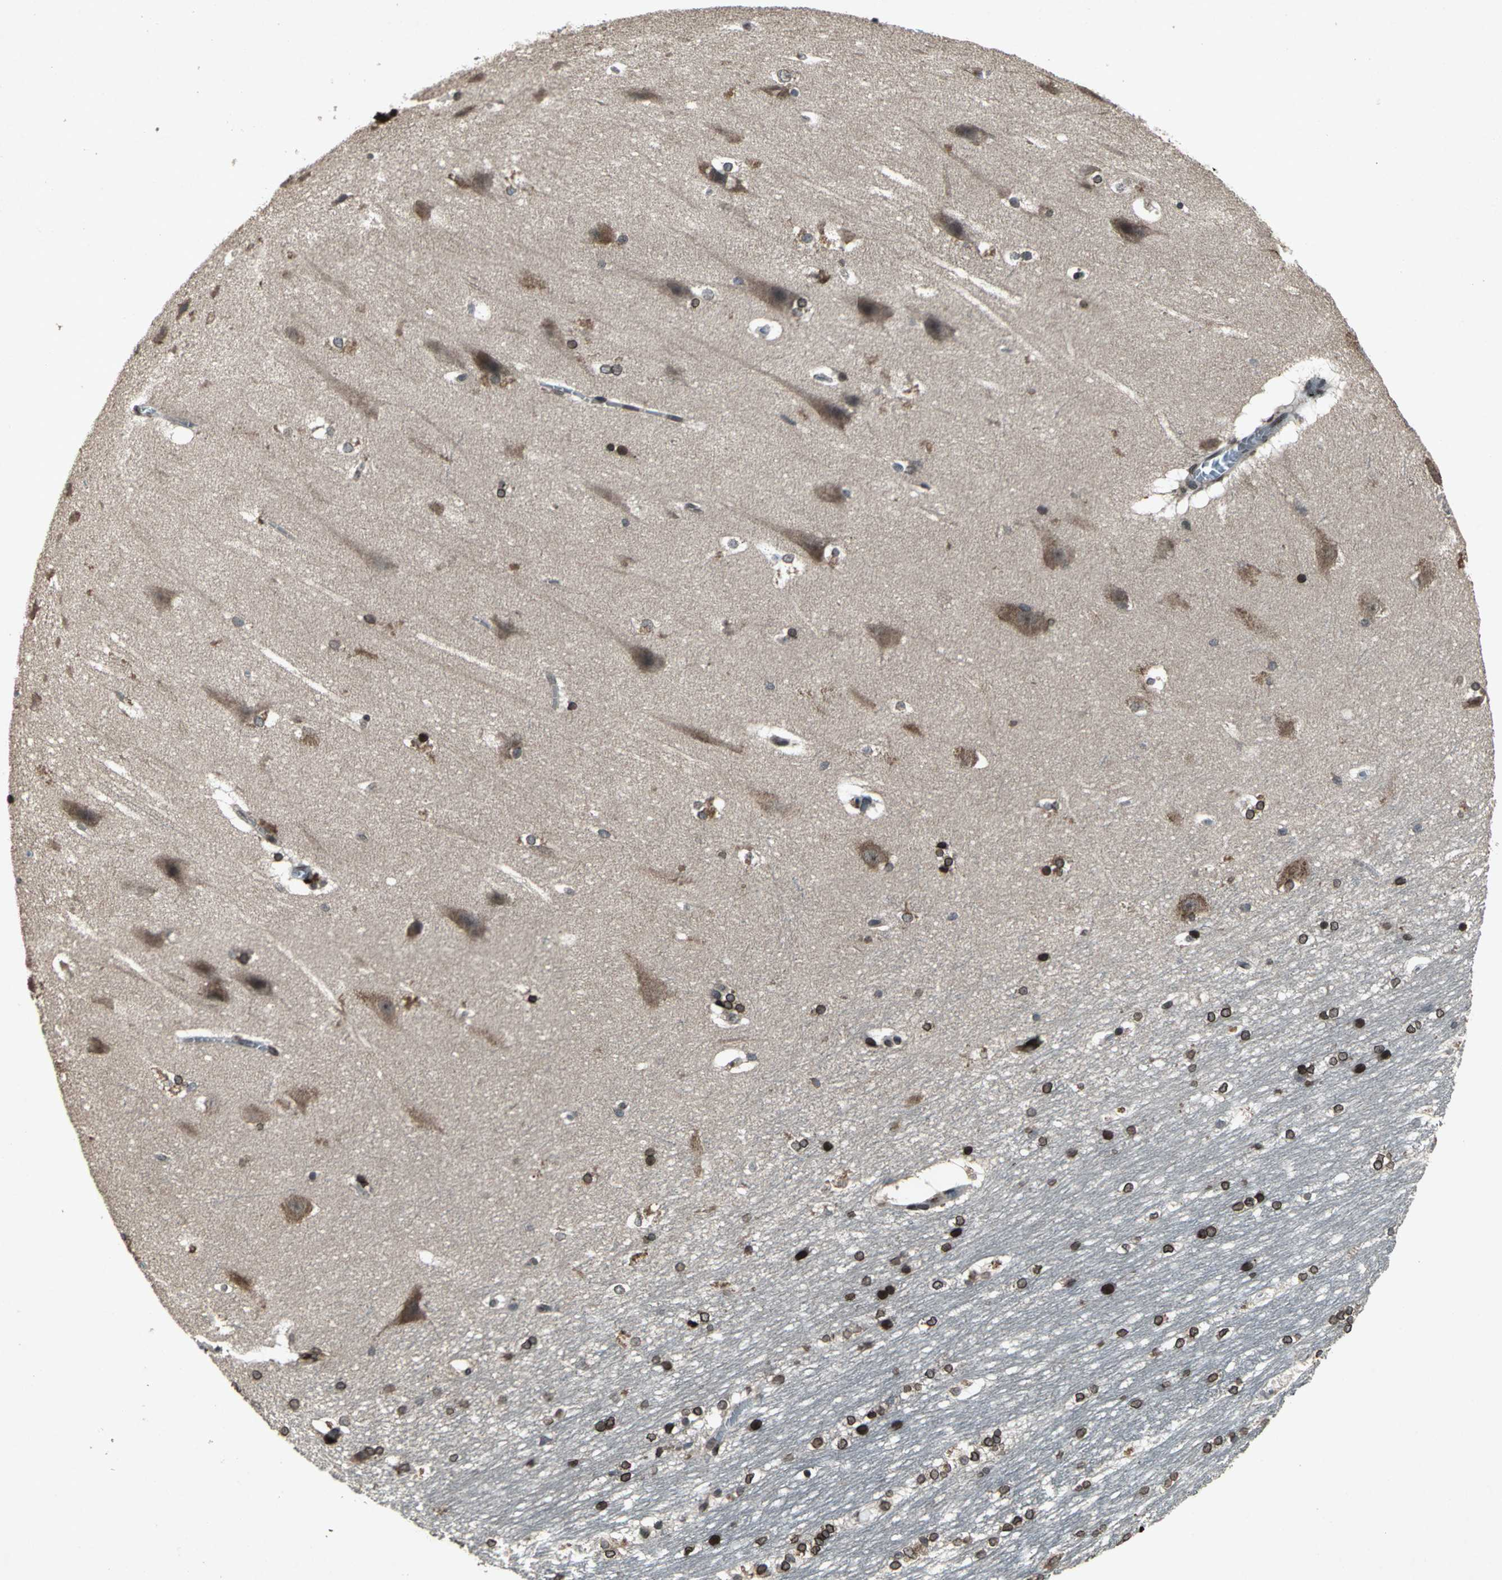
{"staining": {"intensity": "strong", "quantity": ">75%", "location": "cytoplasmic/membranous,nuclear"}, "tissue": "hippocampus", "cell_type": "Glial cells", "image_type": "normal", "snomed": [{"axis": "morphology", "description": "Normal tissue, NOS"}, {"axis": "topography", "description": "Hippocampus"}], "caption": "Immunohistochemical staining of benign hippocampus reveals strong cytoplasmic/membranous,nuclear protein staining in approximately >75% of glial cells. (IHC, brightfield microscopy, high magnification).", "gene": "SH2B3", "patient": {"sex": "female", "age": 19}}